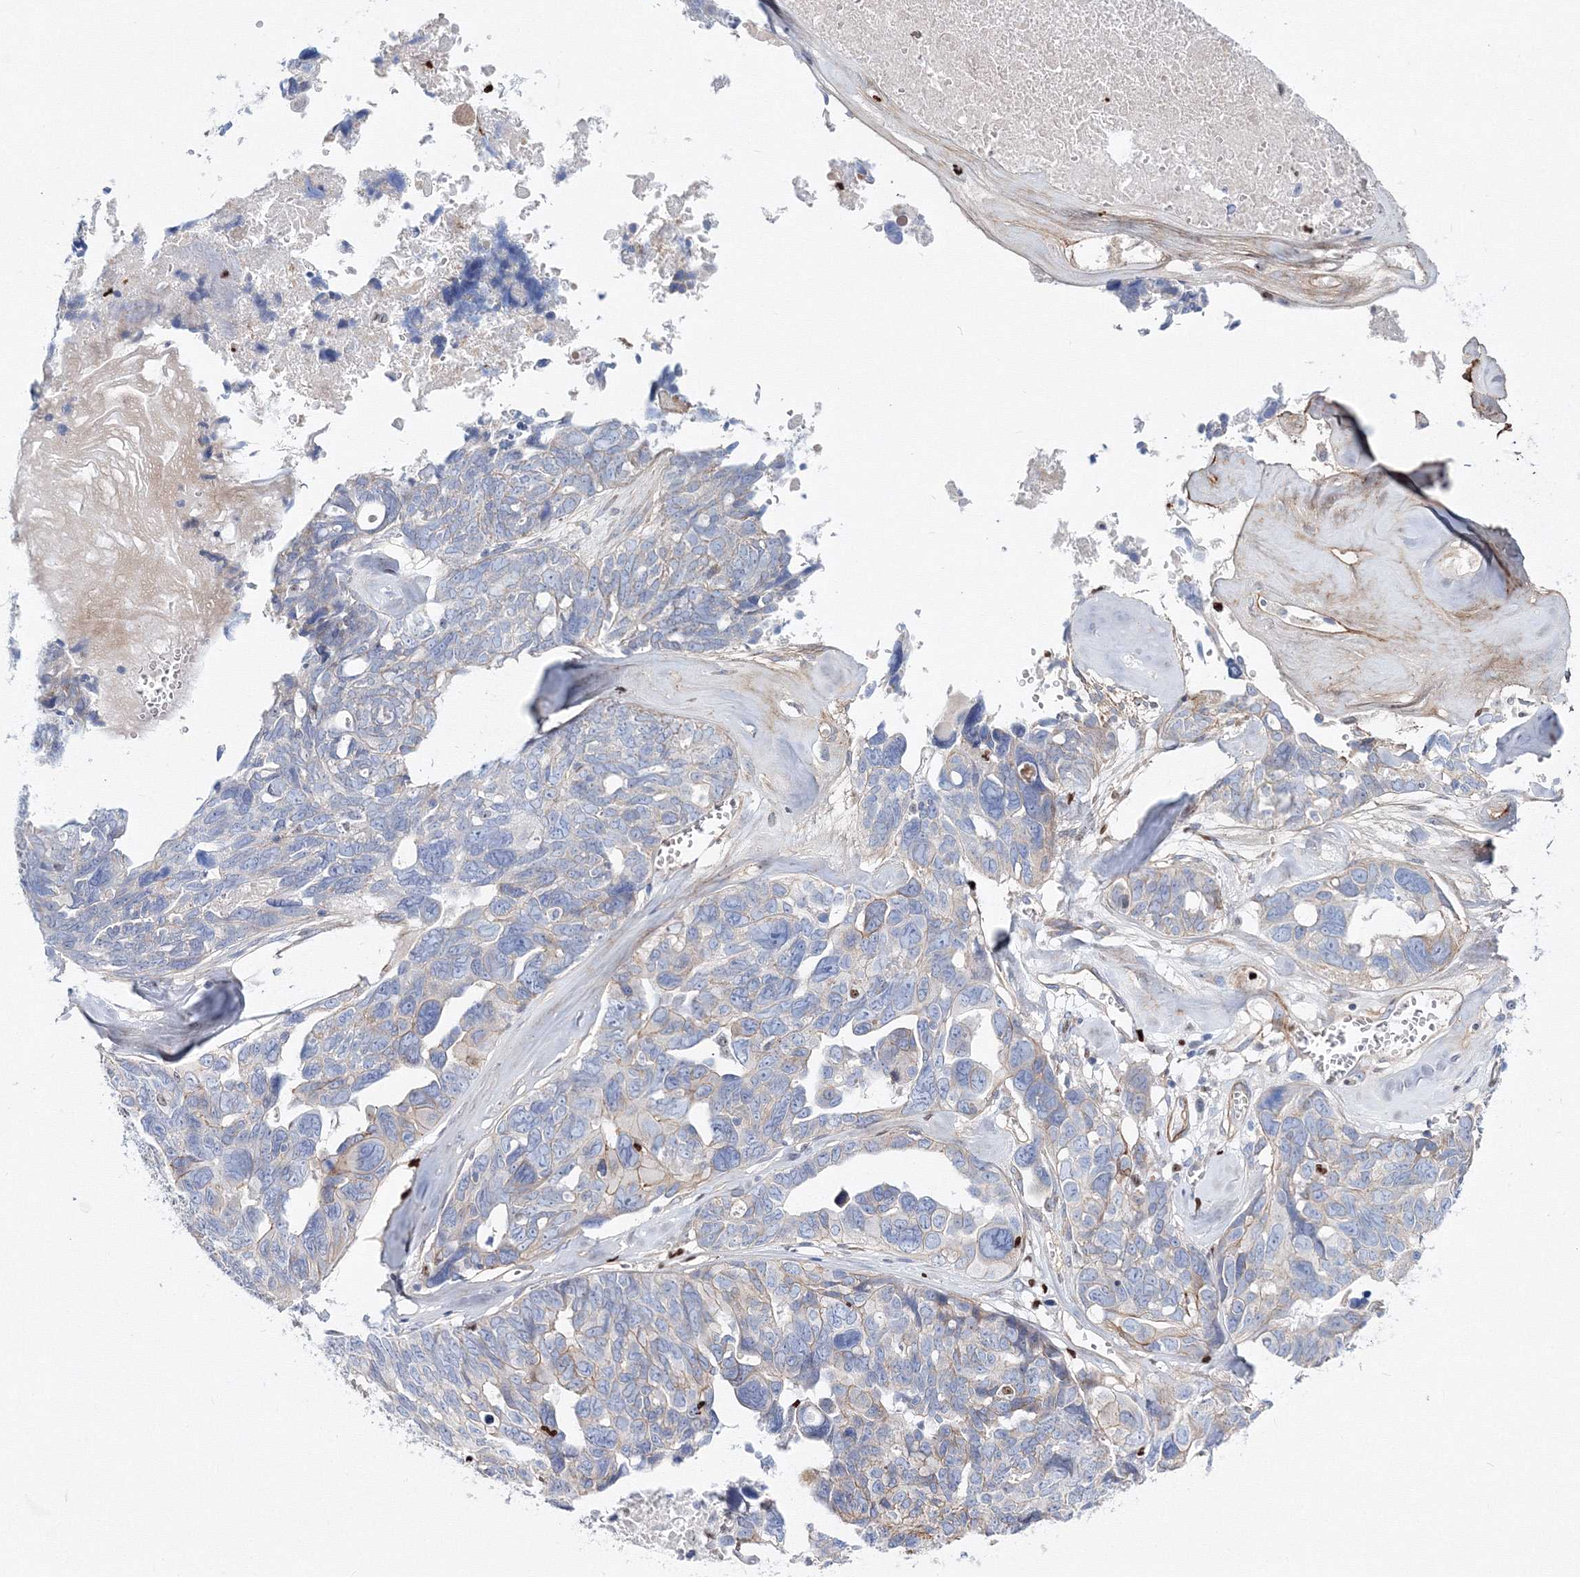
{"staining": {"intensity": "weak", "quantity": "<25%", "location": "cytoplasmic/membranous"}, "tissue": "ovarian cancer", "cell_type": "Tumor cells", "image_type": "cancer", "snomed": [{"axis": "morphology", "description": "Cystadenocarcinoma, serous, NOS"}, {"axis": "topography", "description": "Ovary"}], "caption": "This is an immunohistochemistry (IHC) image of human ovarian serous cystadenocarcinoma. There is no positivity in tumor cells.", "gene": "C11orf52", "patient": {"sex": "female", "age": 79}}